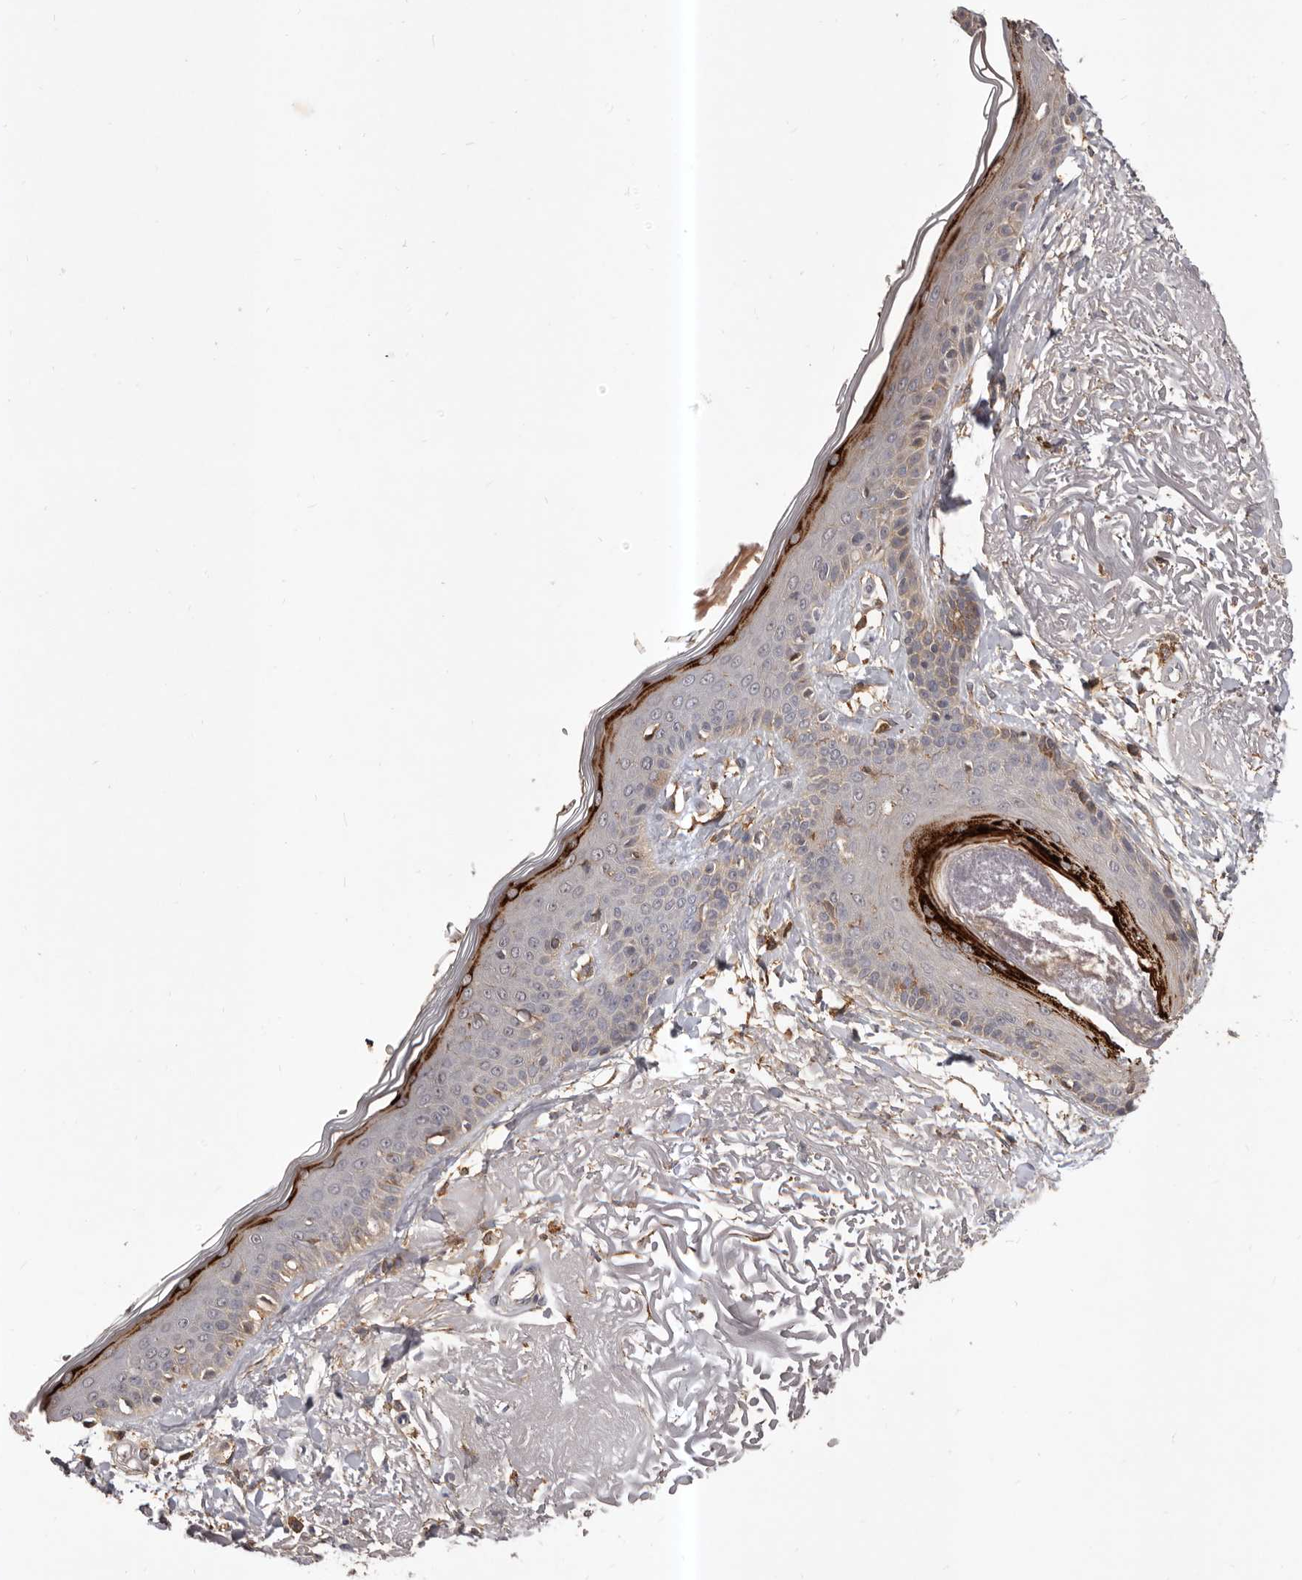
{"staining": {"intensity": "moderate", "quantity": ">75%", "location": "cytoplasmic/membranous"}, "tissue": "skin", "cell_type": "Fibroblasts", "image_type": "normal", "snomed": [{"axis": "morphology", "description": "Normal tissue, NOS"}, {"axis": "topography", "description": "Skin"}, {"axis": "topography", "description": "Skeletal muscle"}], "caption": "Human skin stained for a protein (brown) shows moderate cytoplasmic/membranous positive staining in approximately >75% of fibroblasts.", "gene": "GLIPR2", "patient": {"sex": "male", "age": 83}}